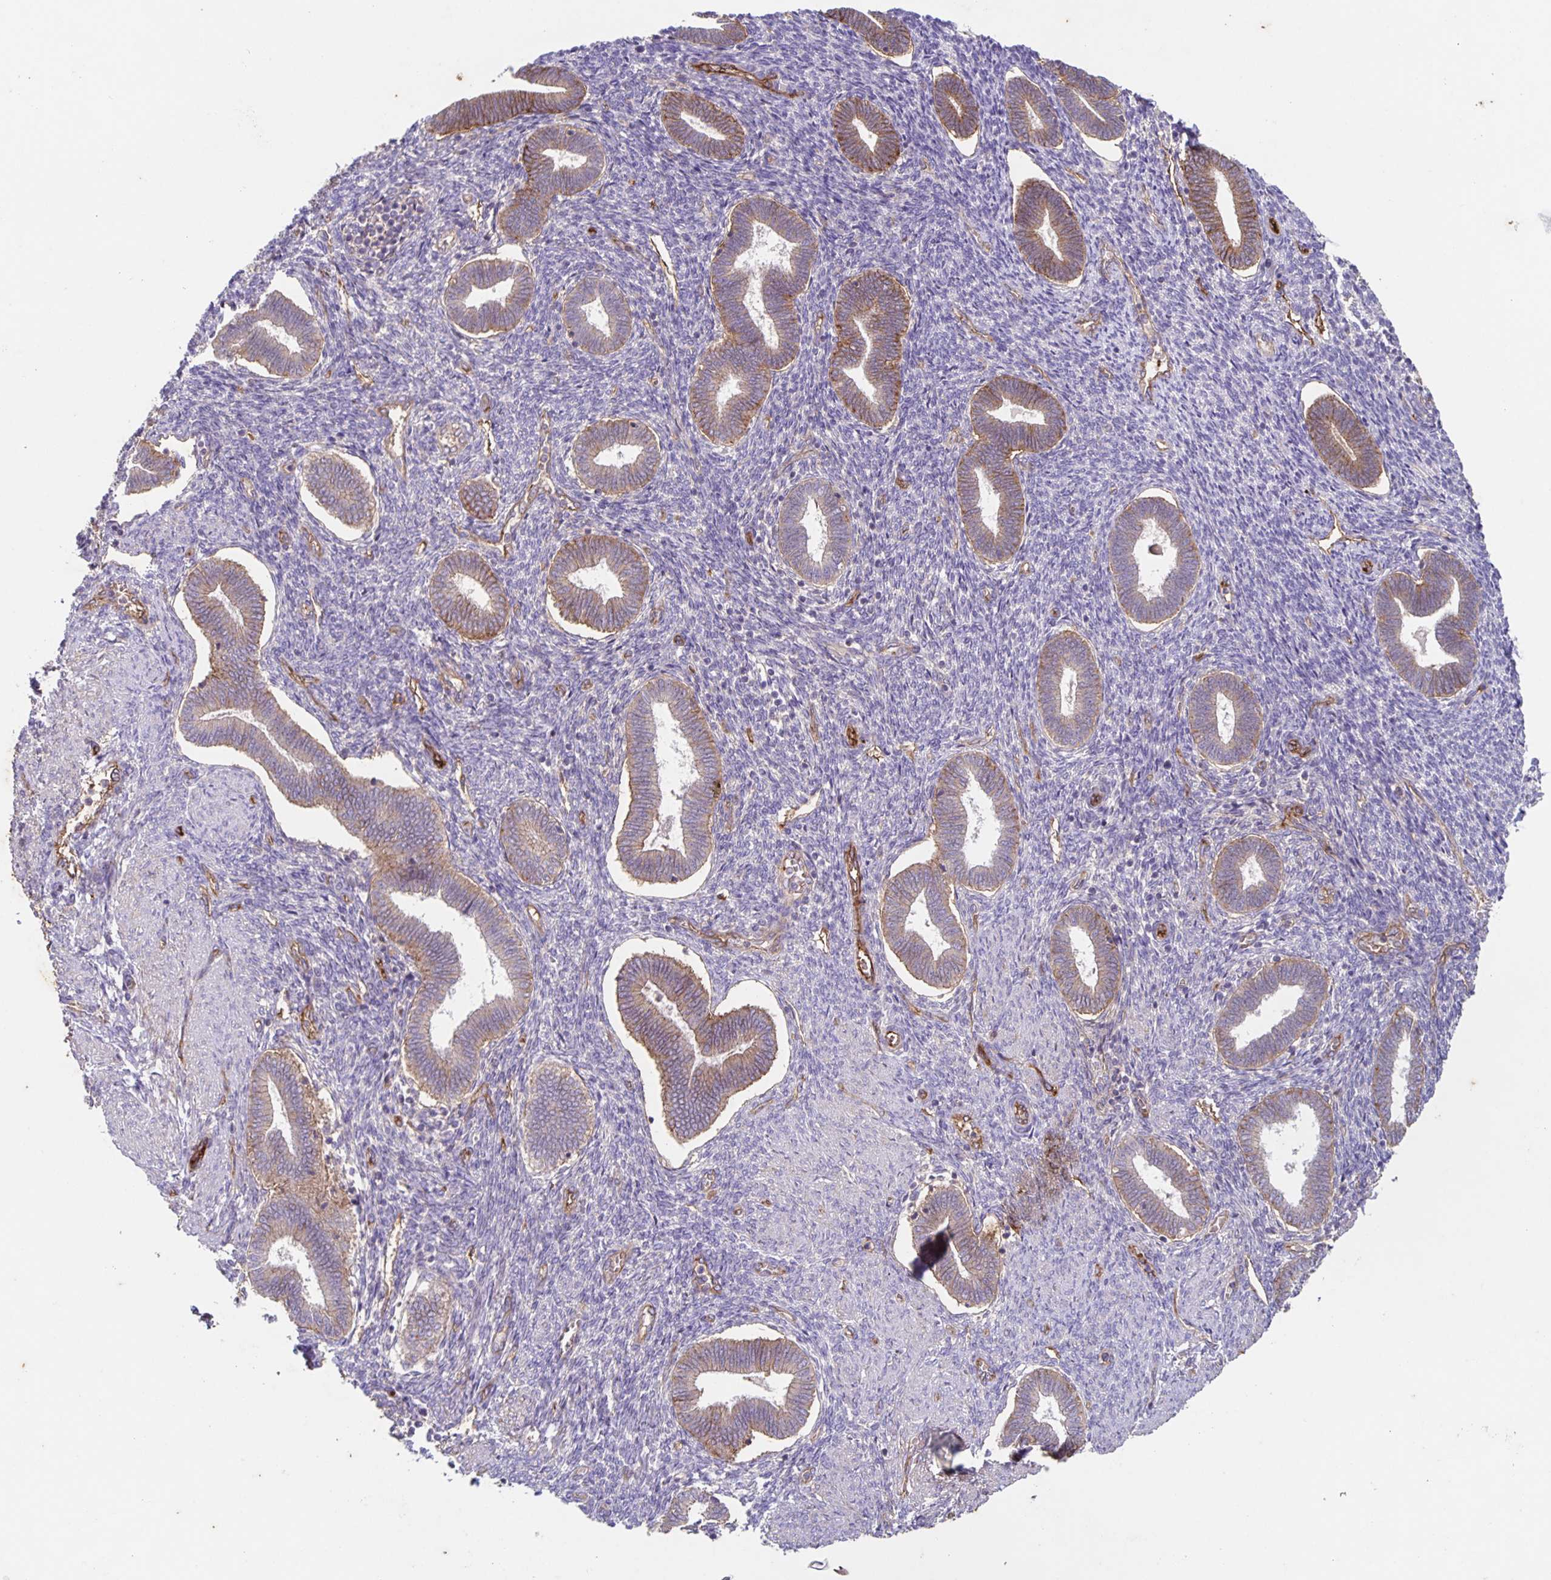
{"staining": {"intensity": "negative", "quantity": "none", "location": "none"}, "tissue": "endometrium", "cell_type": "Cells in endometrial stroma", "image_type": "normal", "snomed": [{"axis": "morphology", "description": "Normal tissue, NOS"}, {"axis": "topography", "description": "Endometrium"}], "caption": "A histopathology image of endometrium stained for a protein shows no brown staining in cells in endometrial stroma.", "gene": "ITGA2", "patient": {"sex": "female", "age": 42}}